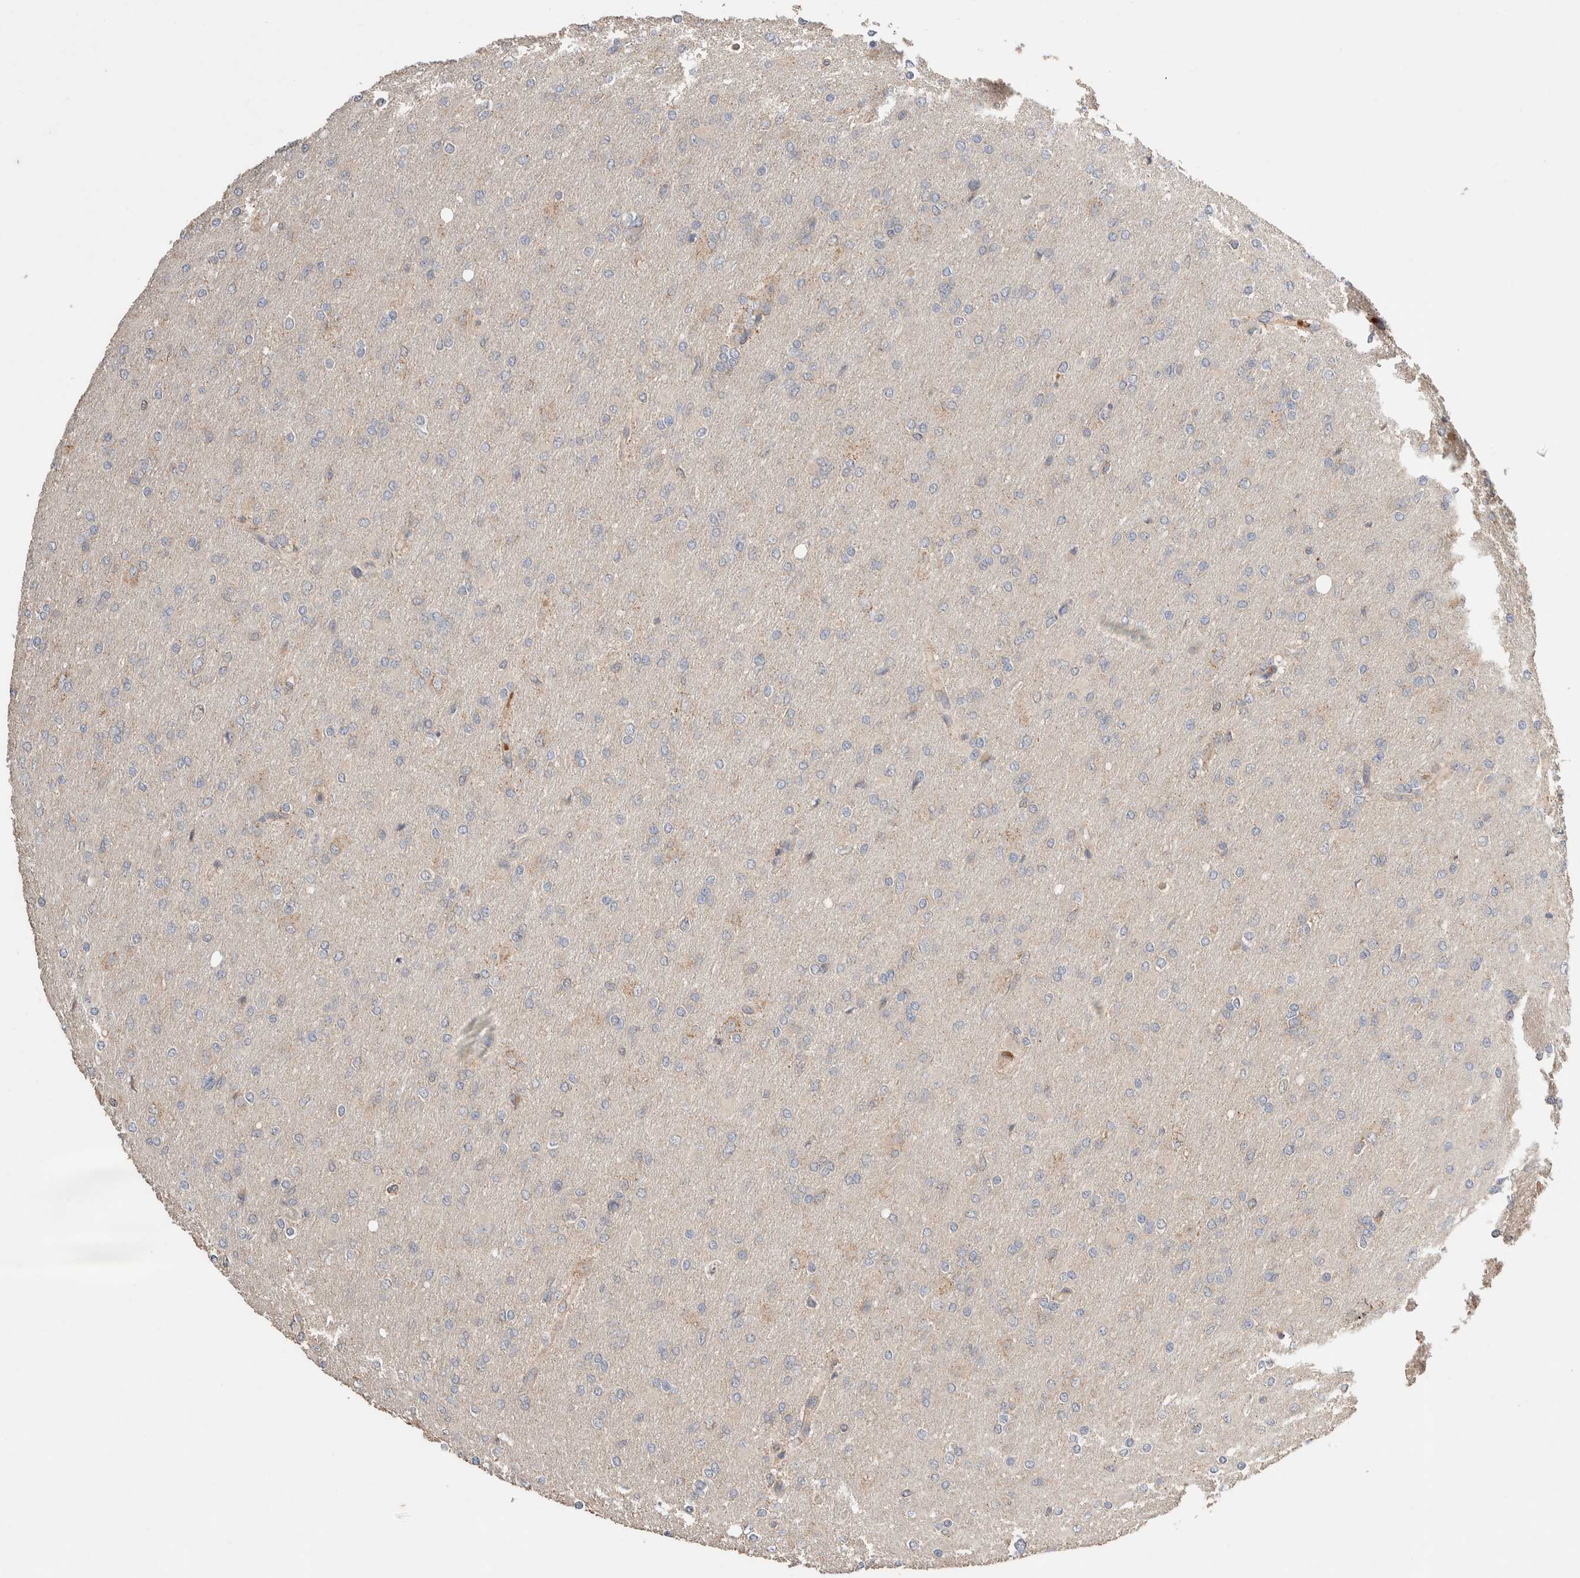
{"staining": {"intensity": "negative", "quantity": "none", "location": "none"}, "tissue": "glioma", "cell_type": "Tumor cells", "image_type": "cancer", "snomed": [{"axis": "morphology", "description": "Glioma, malignant, High grade"}, {"axis": "topography", "description": "Cerebral cortex"}], "caption": "Protein analysis of malignant glioma (high-grade) displays no significant staining in tumor cells.", "gene": "WDR91", "patient": {"sex": "female", "age": 36}}